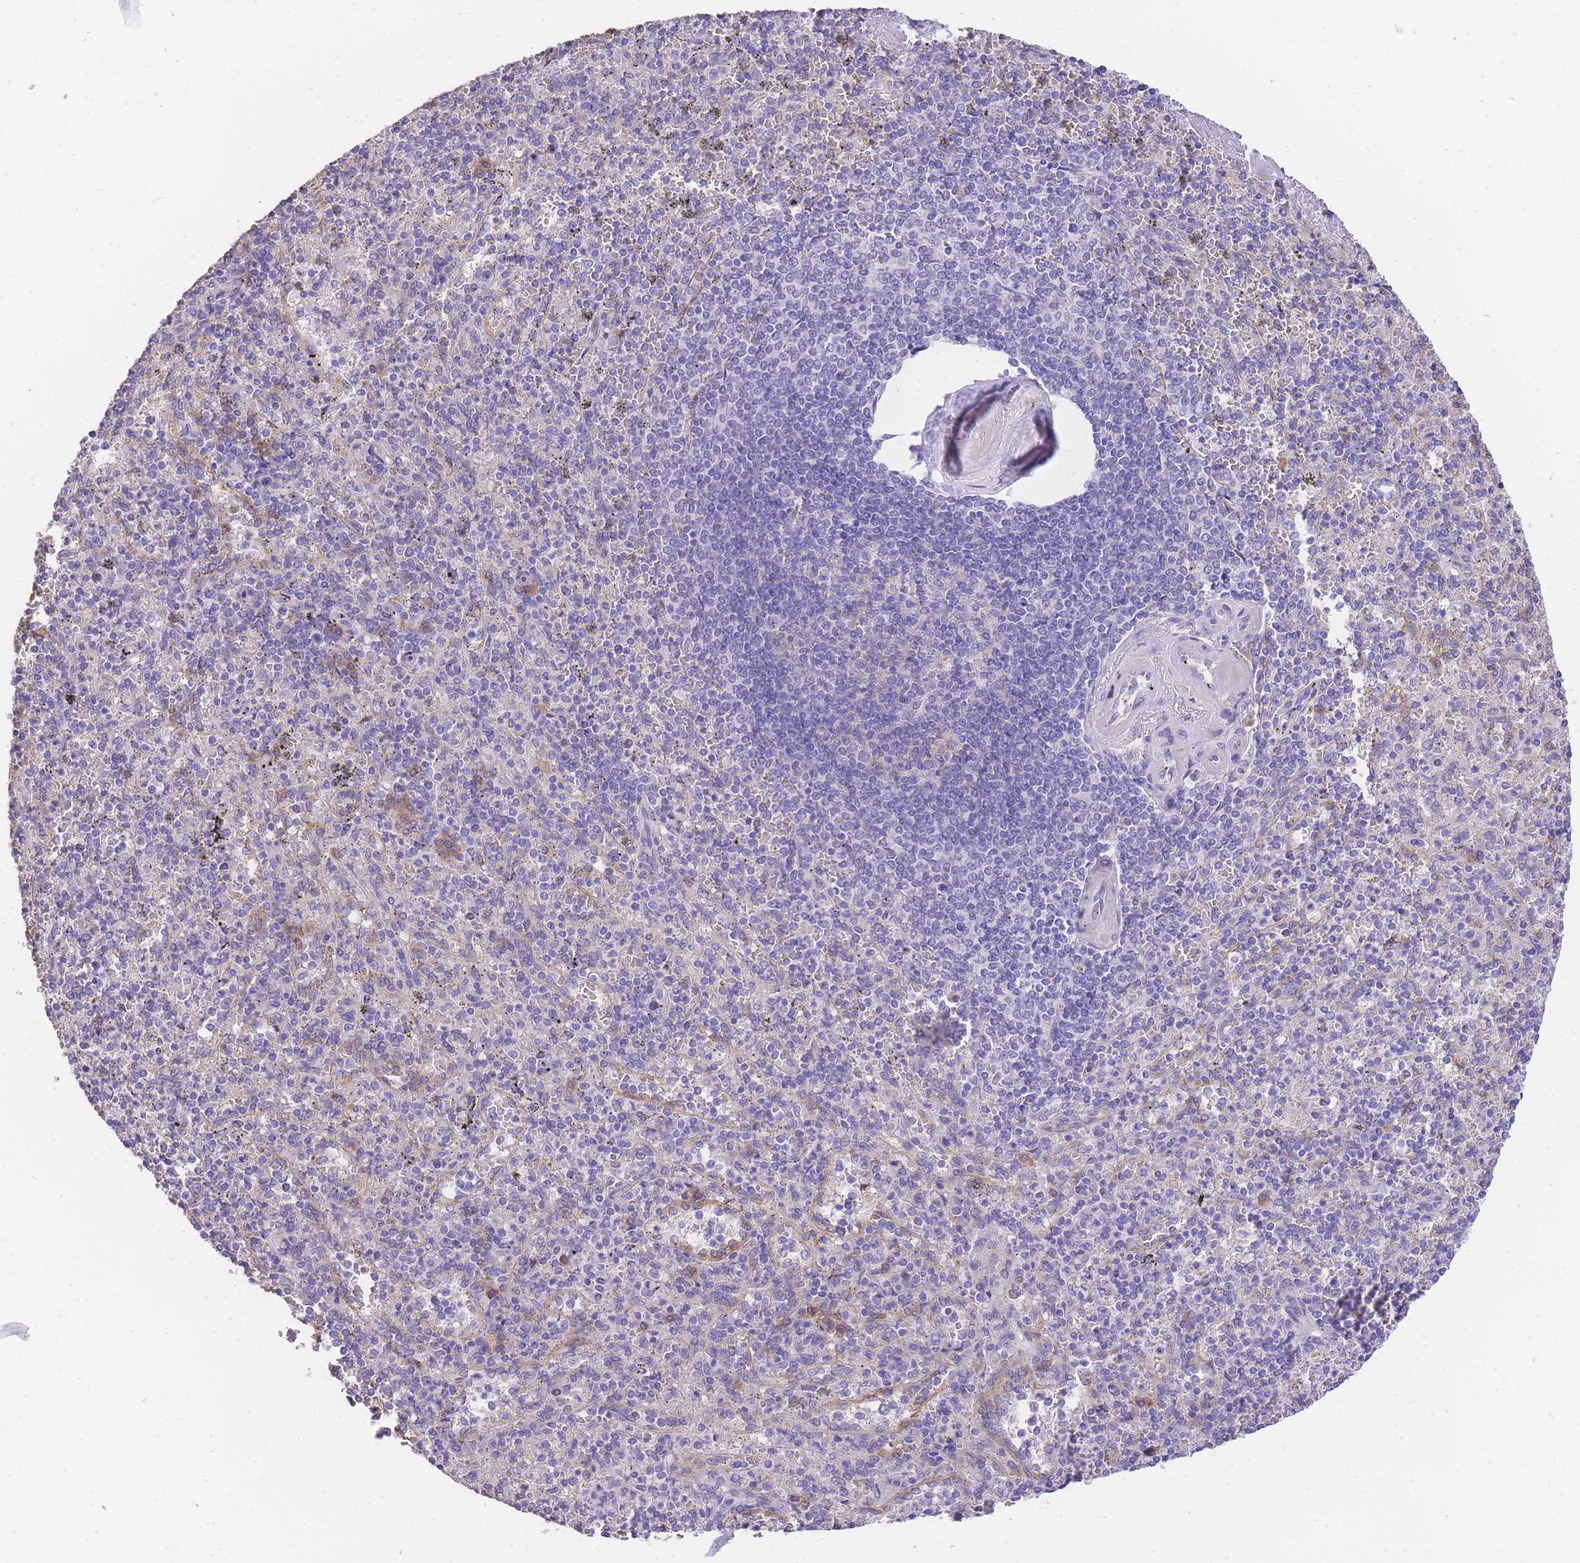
{"staining": {"intensity": "moderate", "quantity": "<25%", "location": "cytoplasmic/membranous"}, "tissue": "spleen", "cell_type": "Cells in red pulp", "image_type": "normal", "snomed": [{"axis": "morphology", "description": "Normal tissue, NOS"}, {"axis": "morphology", "description": "Degeneration, NOS"}, {"axis": "topography", "description": "Spleen"}], "caption": "This image exhibits normal spleen stained with immunohistochemistry (IHC) to label a protein in brown. The cytoplasmic/membranous of cells in red pulp show moderate positivity for the protein. Nuclei are counter-stained blue.", "gene": "C2orf88", "patient": {"sex": "male", "age": 56}}